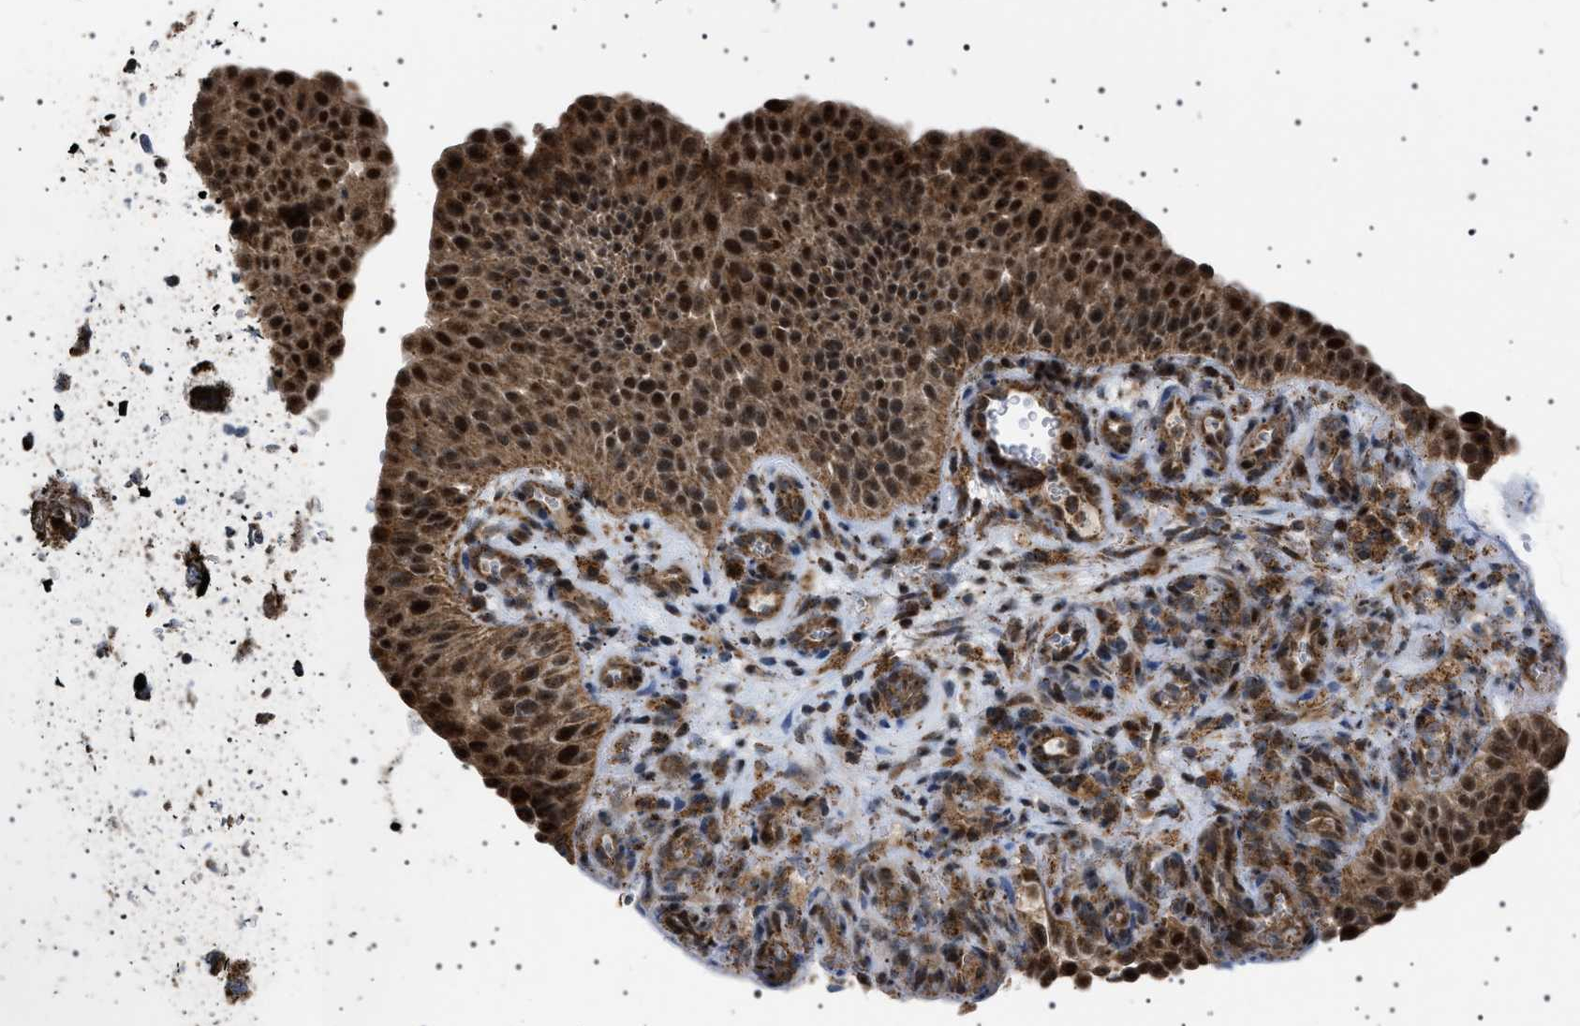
{"staining": {"intensity": "strong", "quantity": ">75%", "location": "cytoplasmic/membranous,nuclear"}, "tissue": "urothelial cancer", "cell_type": "Tumor cells", "image_type": "cancer", "snomed": [{"axis": "morphology", "description": "Urothelial carcinoma, Low grade"}, {"axis": "morphology", "description": "Urothelial carcinoma, High grade"}, {"axis": "topography", "description": "Urinary bladder"}], "caption": "An image of urothelial cancer stained for a protein demonstrates strong cytoplasmic/membranous and nuclear brown staining in tumor cells. The staining was performed using DAB (3,3'-diaminobenzidine) to visualize the protein expression in brown, while the nuclei were stained in blue with hematoxylin (Magnification: 20x).", "gene": "MELK", "patient": {"sex": "male", "age": 35}}